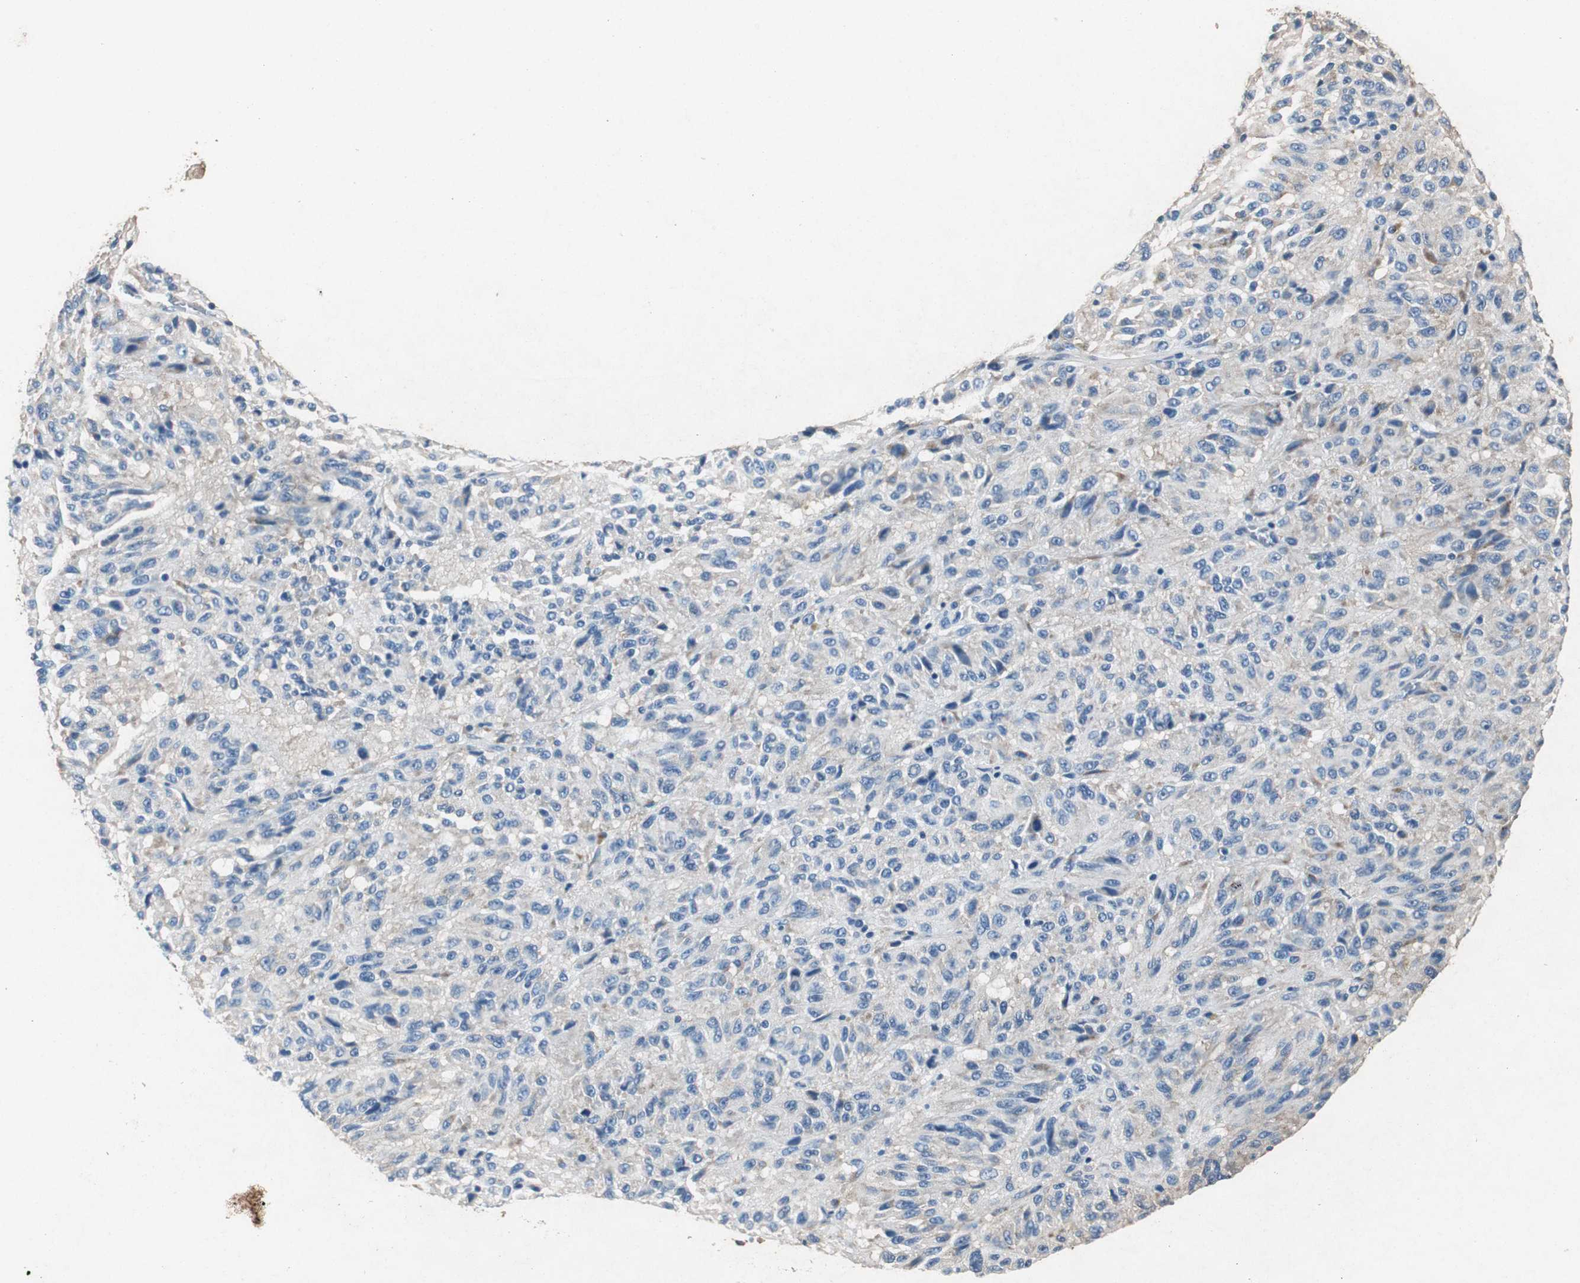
{"staining": {"intensity": "weak", "quantity": "<25%", "location": "cytoplasmic/membranous"}, "tissue": "melanoma", "cell_type": "Tumor cells", "image_type": "cancer", "snomed": [{"axis": "morphology", "description": "Malignant melanoma, Metastatic site"}, {"axis": "topography", "description": "Lung"}], "caption": "Histopathology image shows no protein positivity in tumor cells of melanoma tissue.", "gene": "RPL35", "patient": {"sex": "male", "age": 64}}